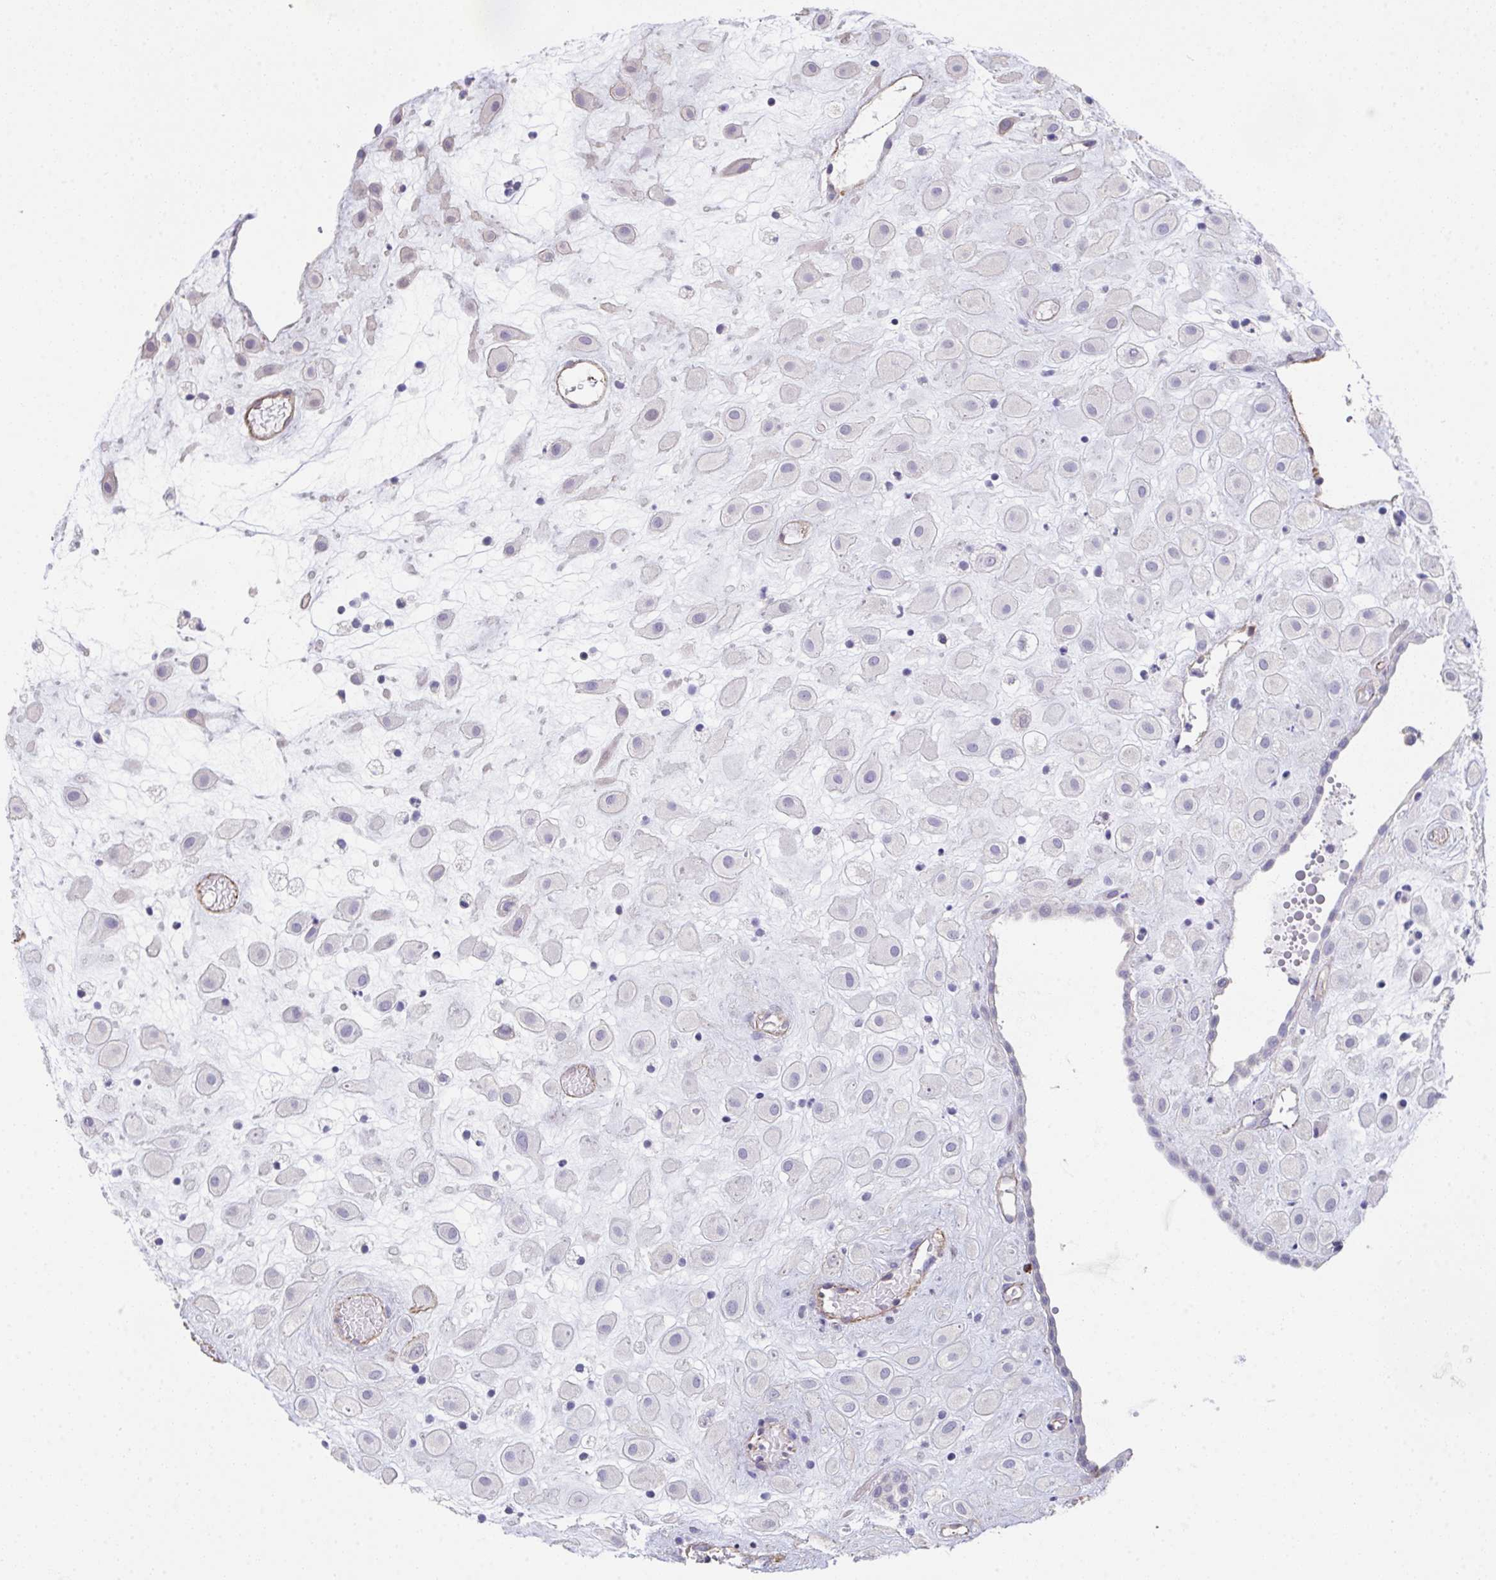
{"staining": {"intensity": "negative", "quantity": "none", "location": "none"}, "tissue": "placenta", "cell_type": "Decidual cells", "image_type": "normal", "snomed": [{"axis": "morphology", "description": "Normal tissue, NOS"}, {"axis": "topography", "description": "Placenta"}], "caption": "Decidual cells are negative for brown protein staining in unremarkable placenta. (DAB (3,3'-diaminobenzidine) immunohistochemistry (IHC), high magnification).", "gene": "DBN1", "patient": {"sex": "female", "age": 24}}